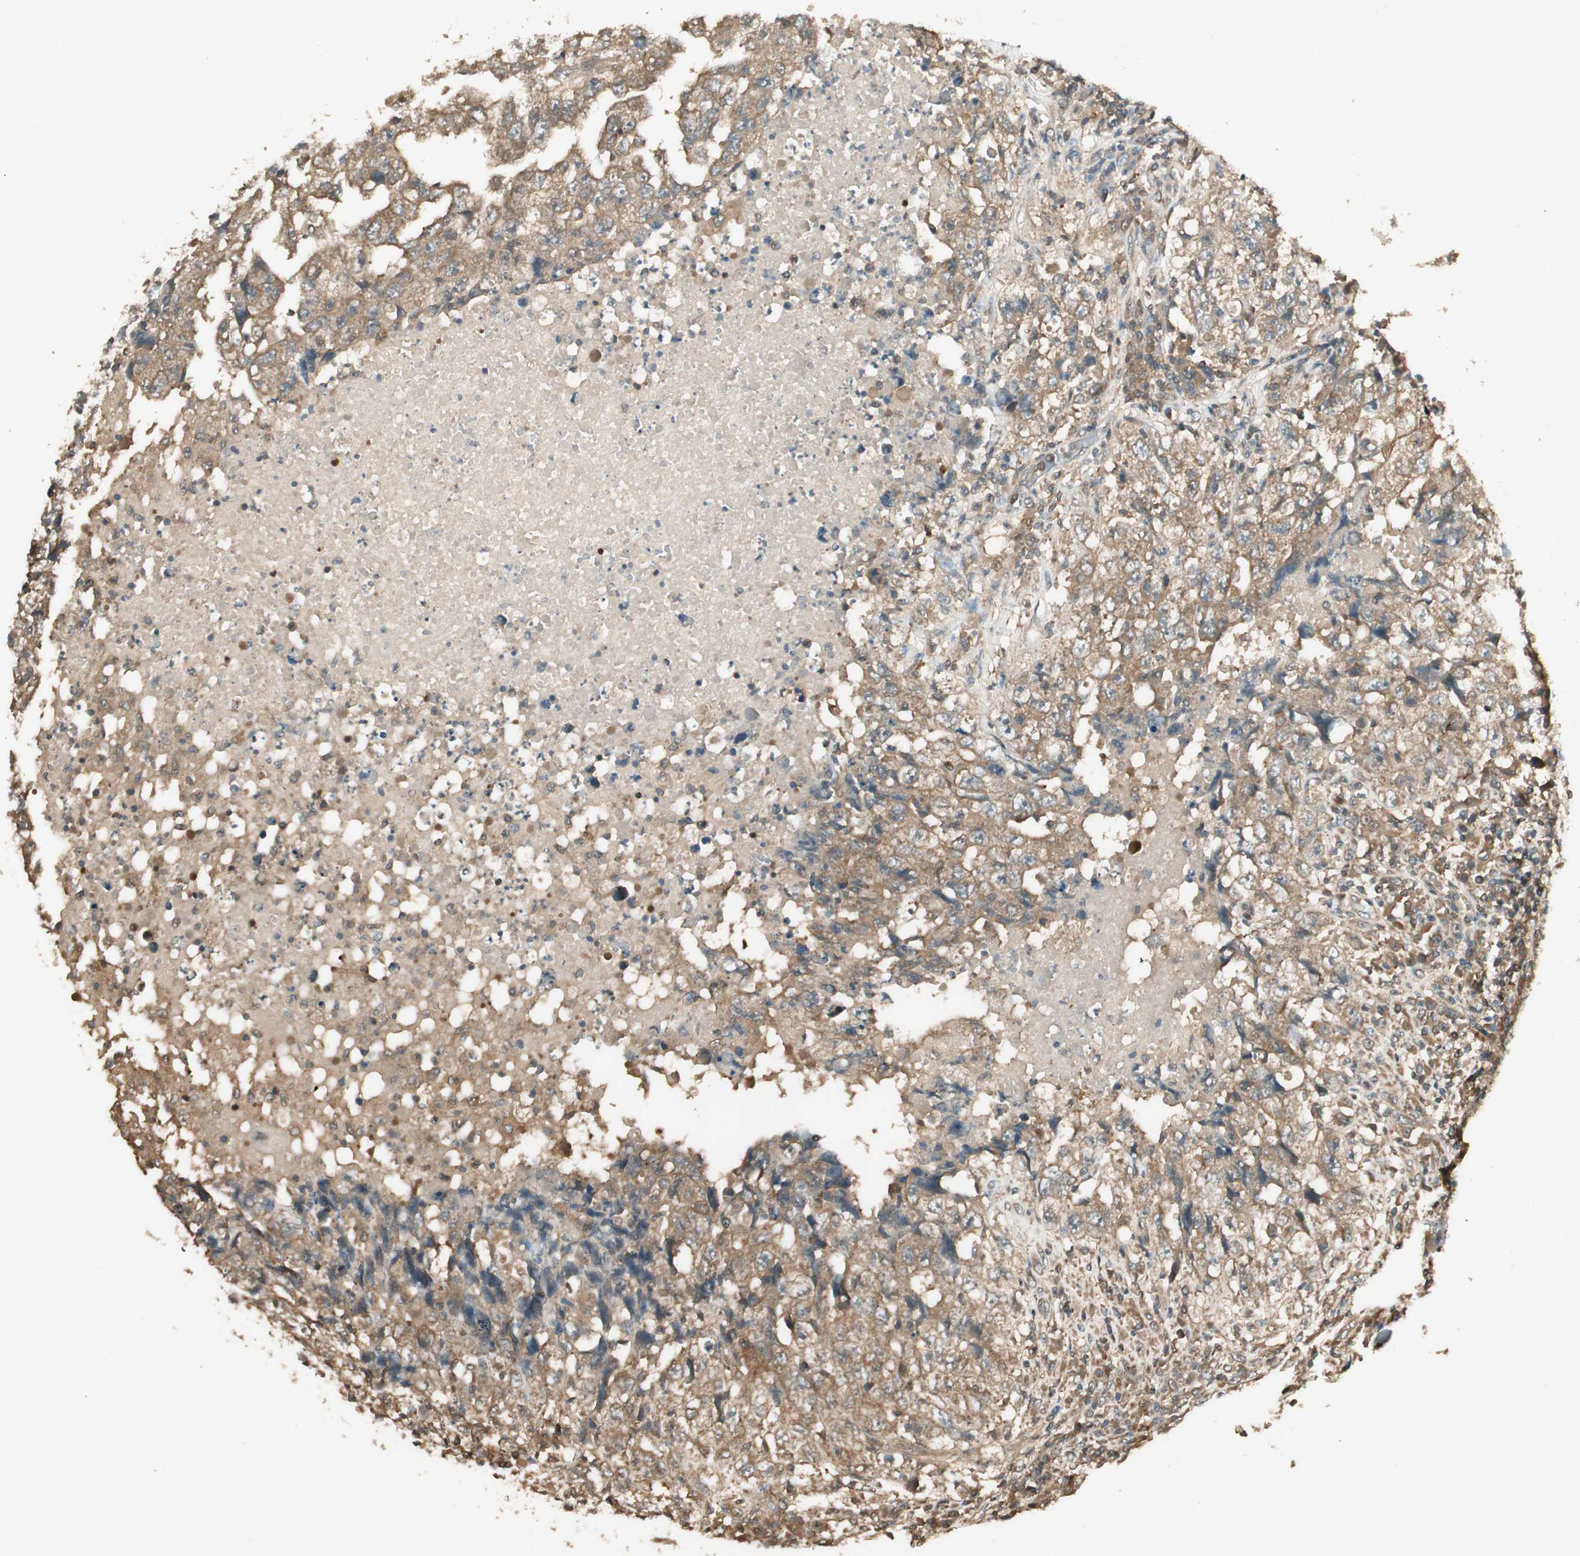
{"staining": {"intensity": "moderate", "quantity": ">75%", "location": "cytoplasmic/membranous"}, "tissue": "testis cancer", "cell_type": "Tumor cells", "image_type": "cancer", "snomed": [{"axis": "morphology", "description": "Necrosis, NOS"}, {"axis": "morphology", "description": "Carcinoma, Embryonal, NOS"}, {"axis": "topography", "description": "Testis"}], "caption": "Immunohistochemistry (IHC) image of neoplastic tissue: human testis cancer stained using IHC displays medium levels of moderate protein expression localized specifically in the cytoplasmic/membranous of tumor cells, appearing as a cytoplasmic/membranous brown color.", "gene": "CNOT4", "patient": {"sex": "male", "age": 19}}